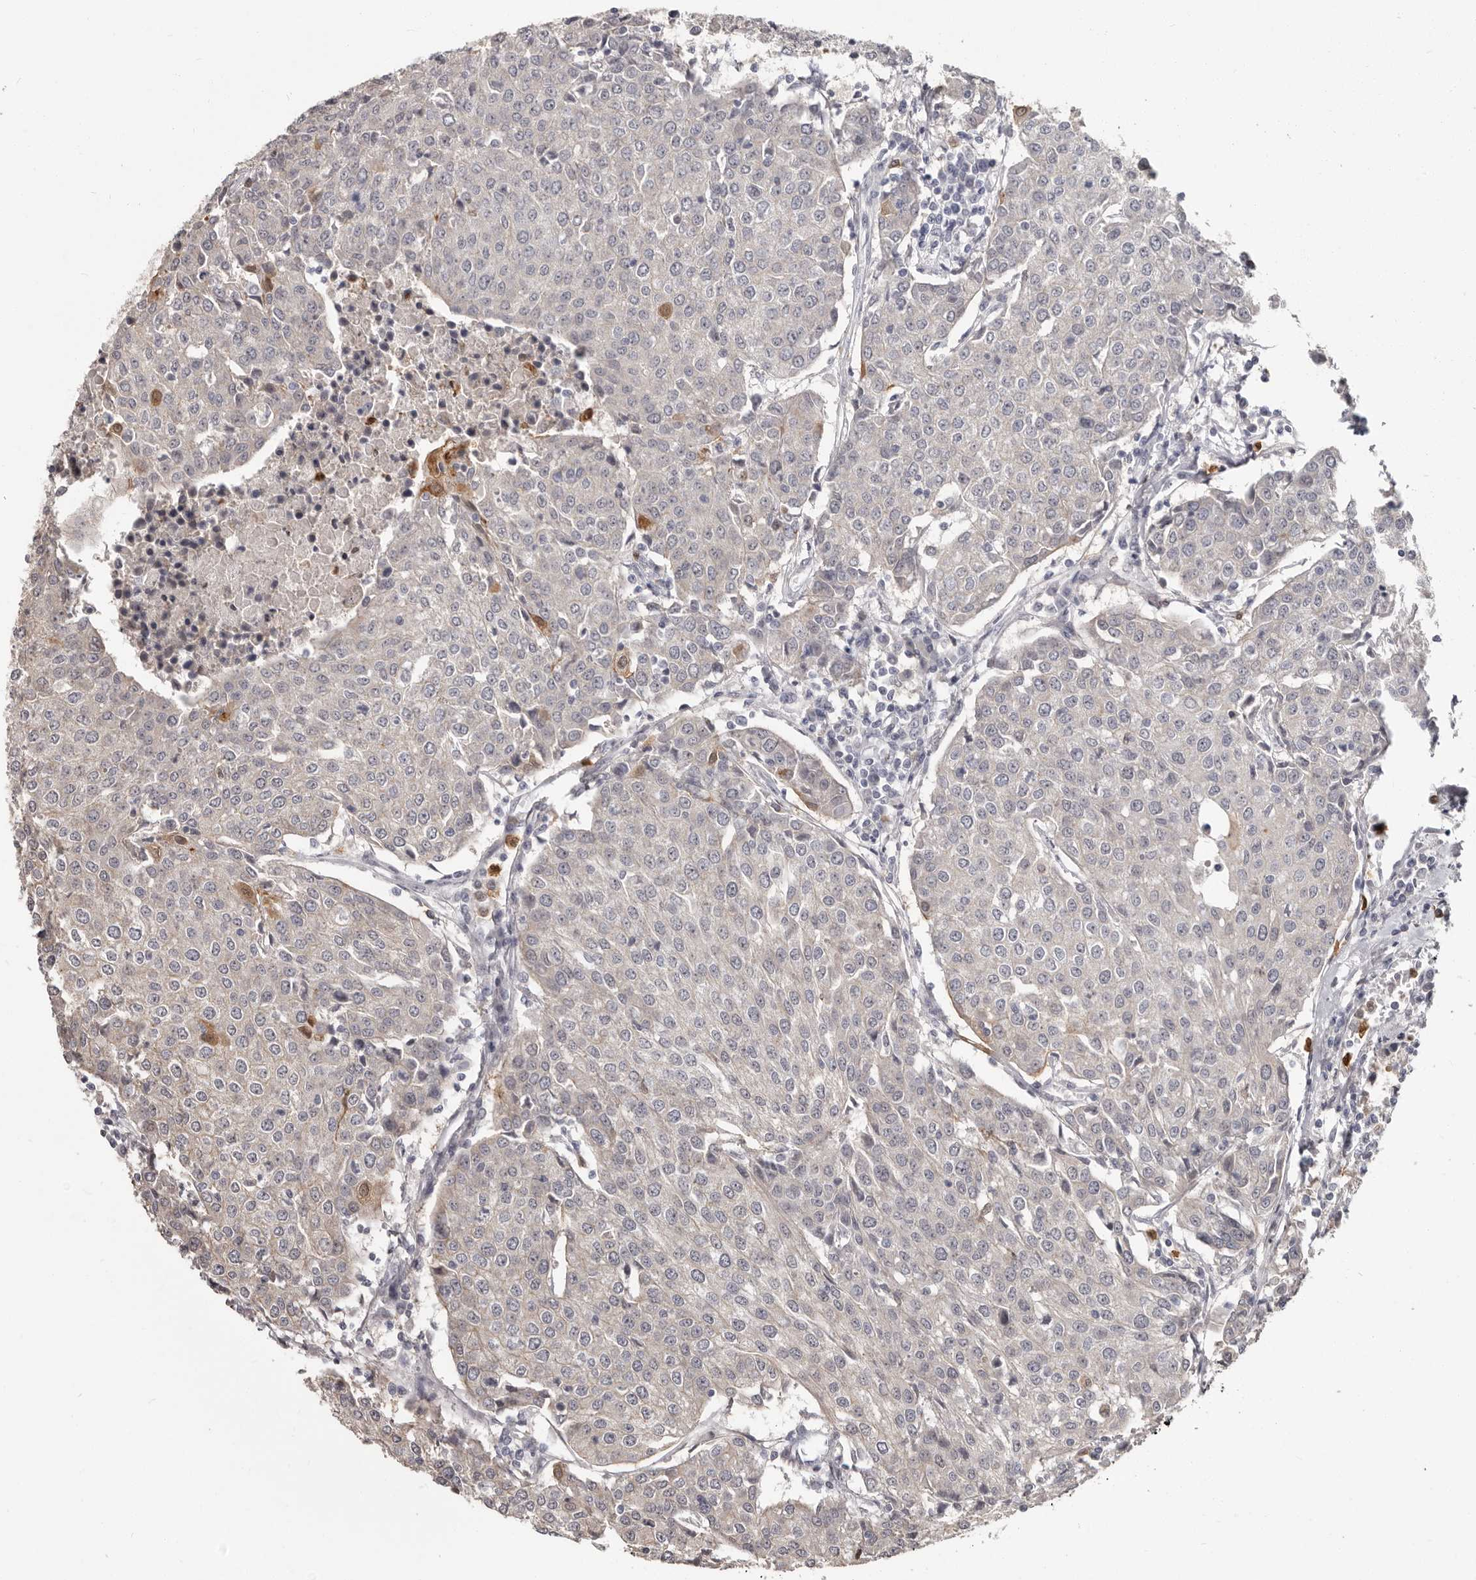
{"staining": {"intensity": "negative", "quantity": "none", "location": "none"}, "tissue": "urothelial cancer", "cell_type": "Tumor cells", "image_type": "cancer", "snomed": [{"axis": "morphology", "description": "Urothelial carcinoma, High grade"}, {"axis": "topography", "description": "Urinary bladder"}], "caption": "Human urothelial carcinoma (high-grade) stained for a protein using immunohistochemistry exhibits no expression in tumor cells.", "gene": "GPR157", "patient": {"sex": "female", "age": 85}}